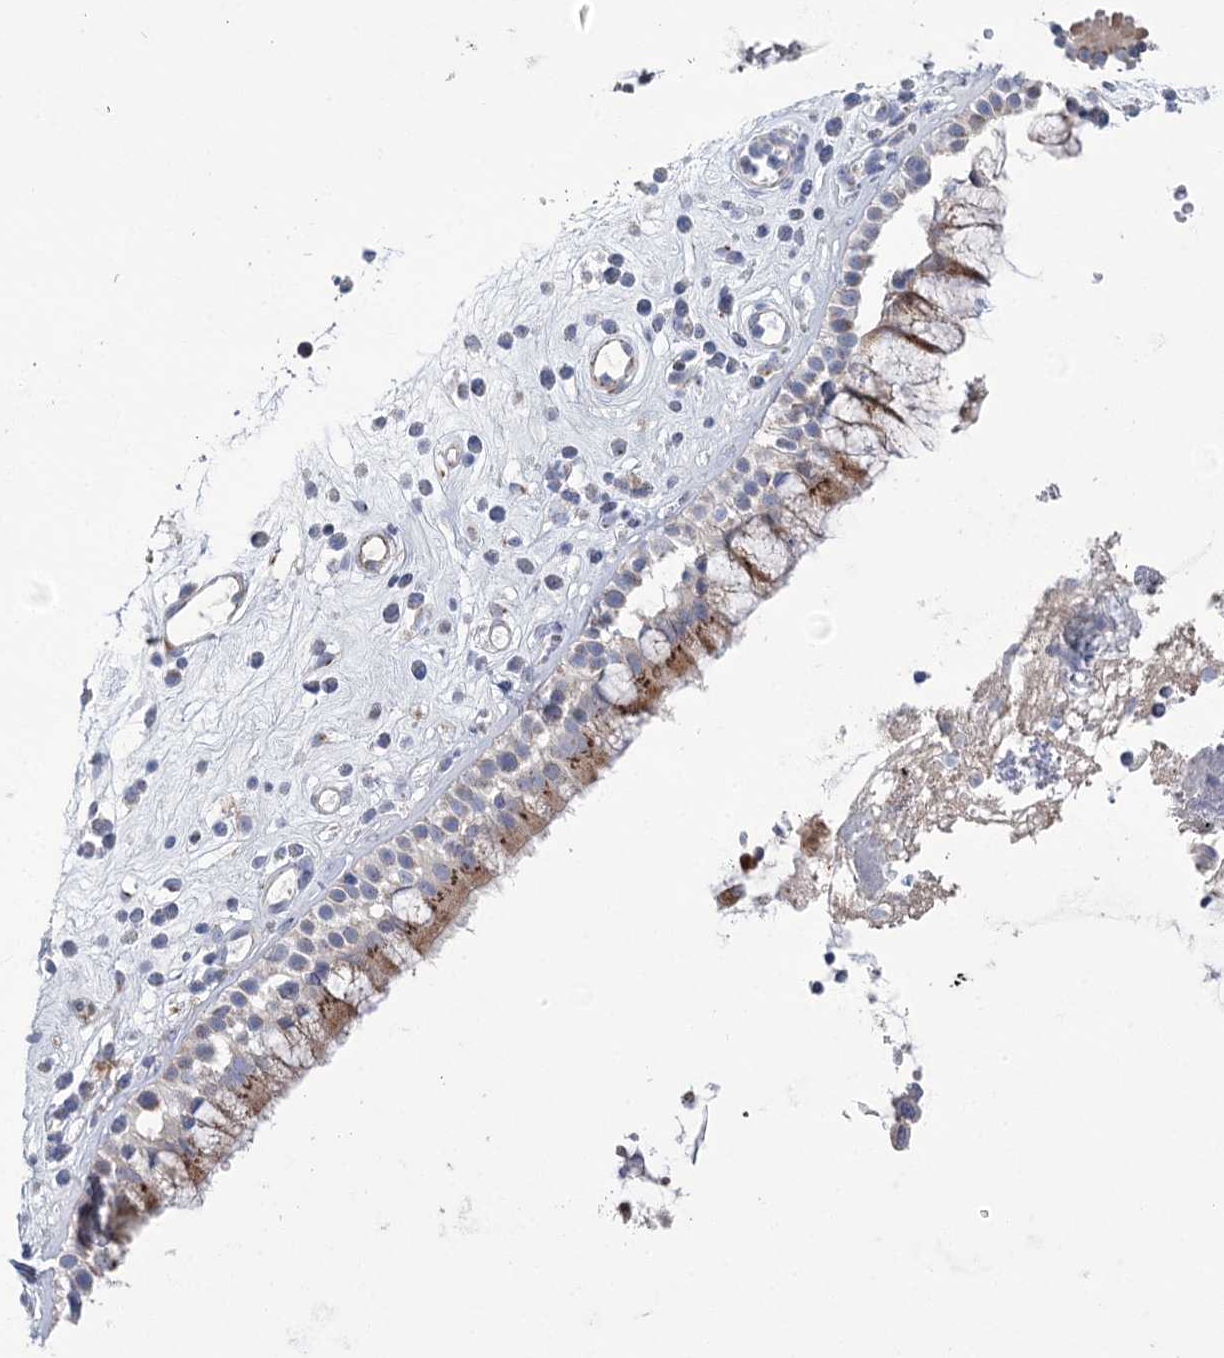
{"staining": {"intensity": "moderate", "quantity": ">75%", "location": "cytoplasmic/membranous"}, "tissue": "nasopharynx", "cell_type": "Respiratory epithelial cells", "image_type": "normal", "snomed": [{"axis": "morphology", "description": "Normal tissue, NOS"}, {"axis": "morphology", "description": "Inflammation, NOS"}, {"axis": "topography", "description": "Nasopharynx"}], "caption": "Nasopharynx stained for a protein displays moderate cytoplasmic/membranous positivity in respiratory epithelial cells. (DAB = brown stain, brightfield microscopy at high magnification).", "gene": "NME7", "patient": {"sex": "male", "age": 29}}